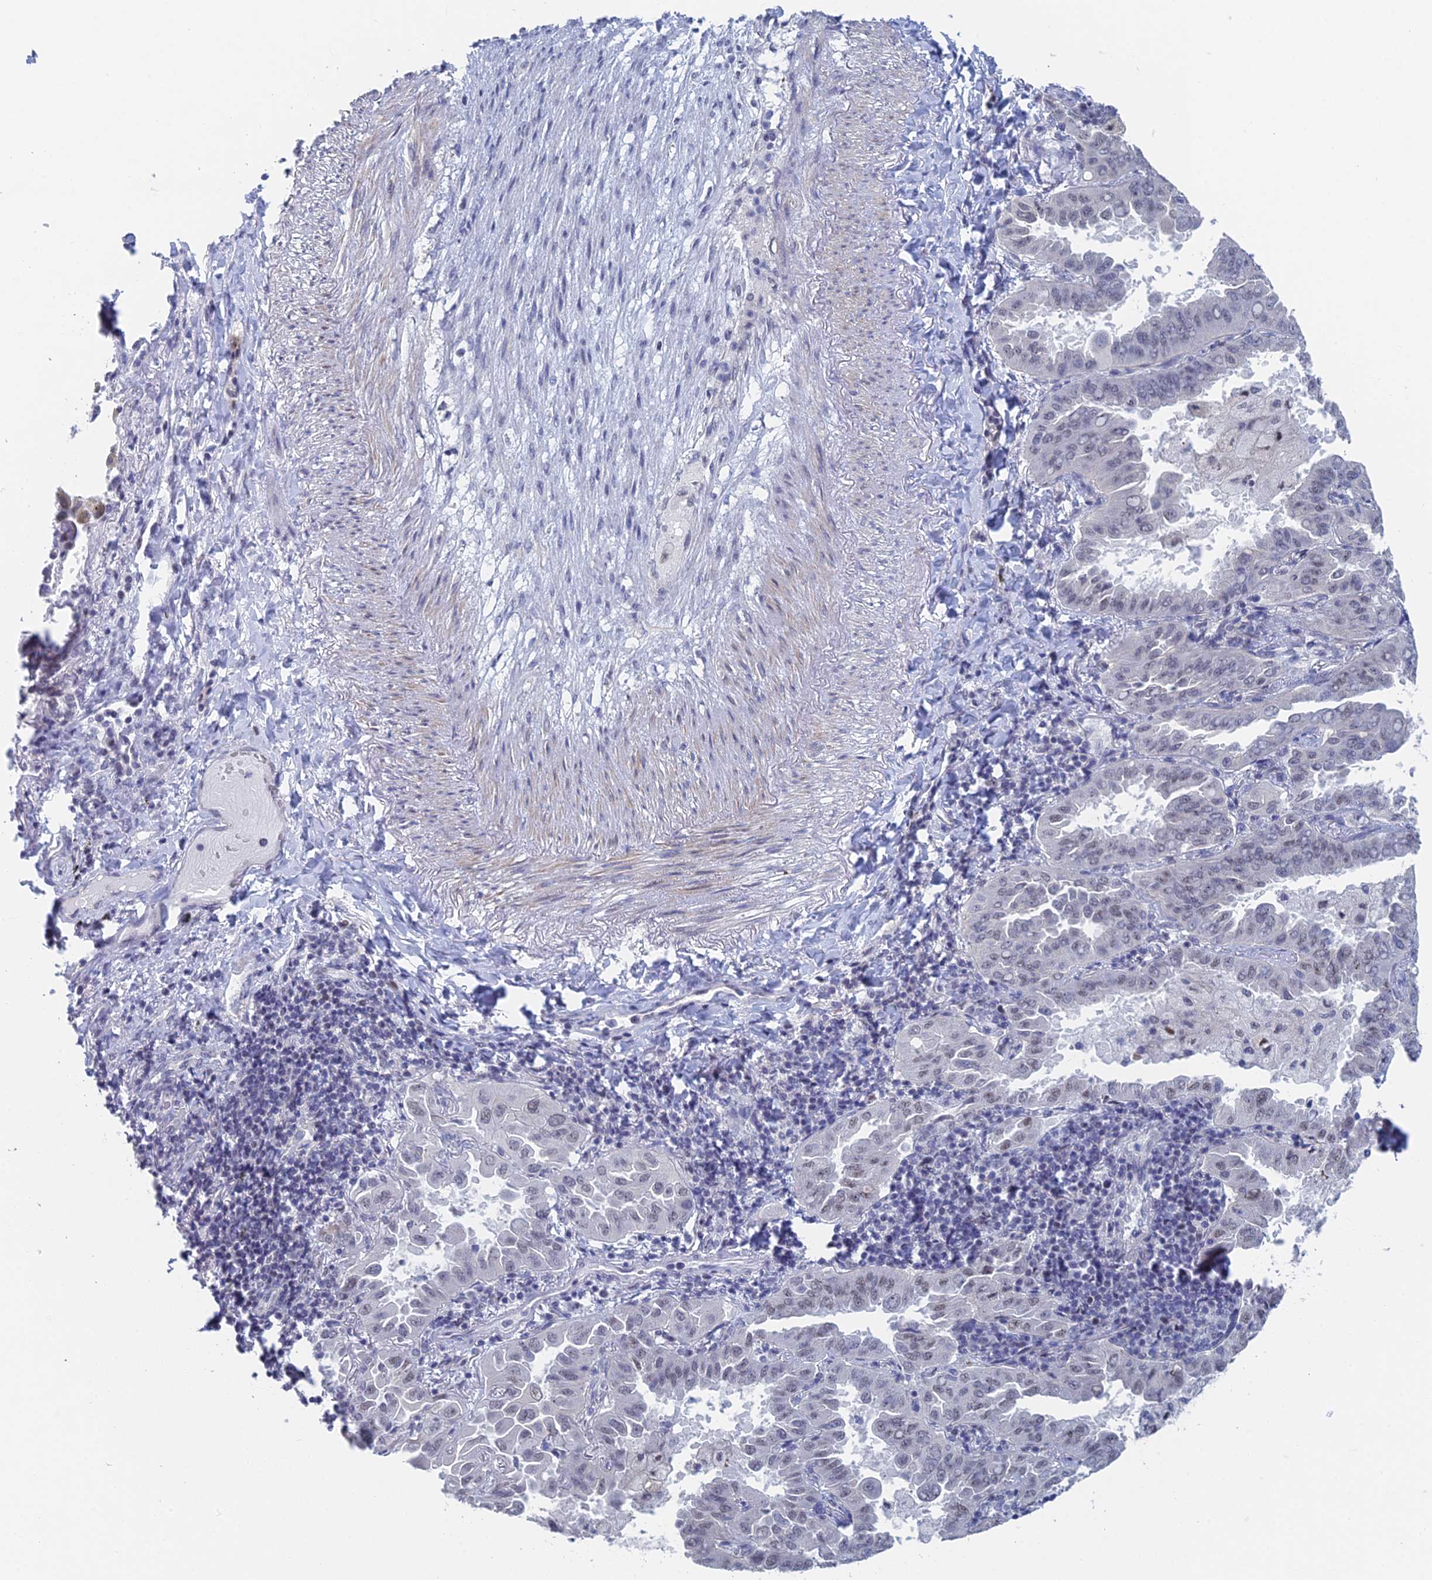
{"staining": {"intensity": "negative", "quantity": "none", "location": "none"}, "tissue": "lung cancer", "cell_type": "Tumor cells", "image_type": "cancer", "snomed": [{"axis": "morphology", "description": "Adenocarcinoma, NOS"}, {"axis": "topography", "description": "Lung"}], "caption": "Protein analysis of lung adenocarcinoma demonstrates no significant expression in tumor cells.", "gene": "GMNC", "patient": {"sex": "male", "age": 64}}